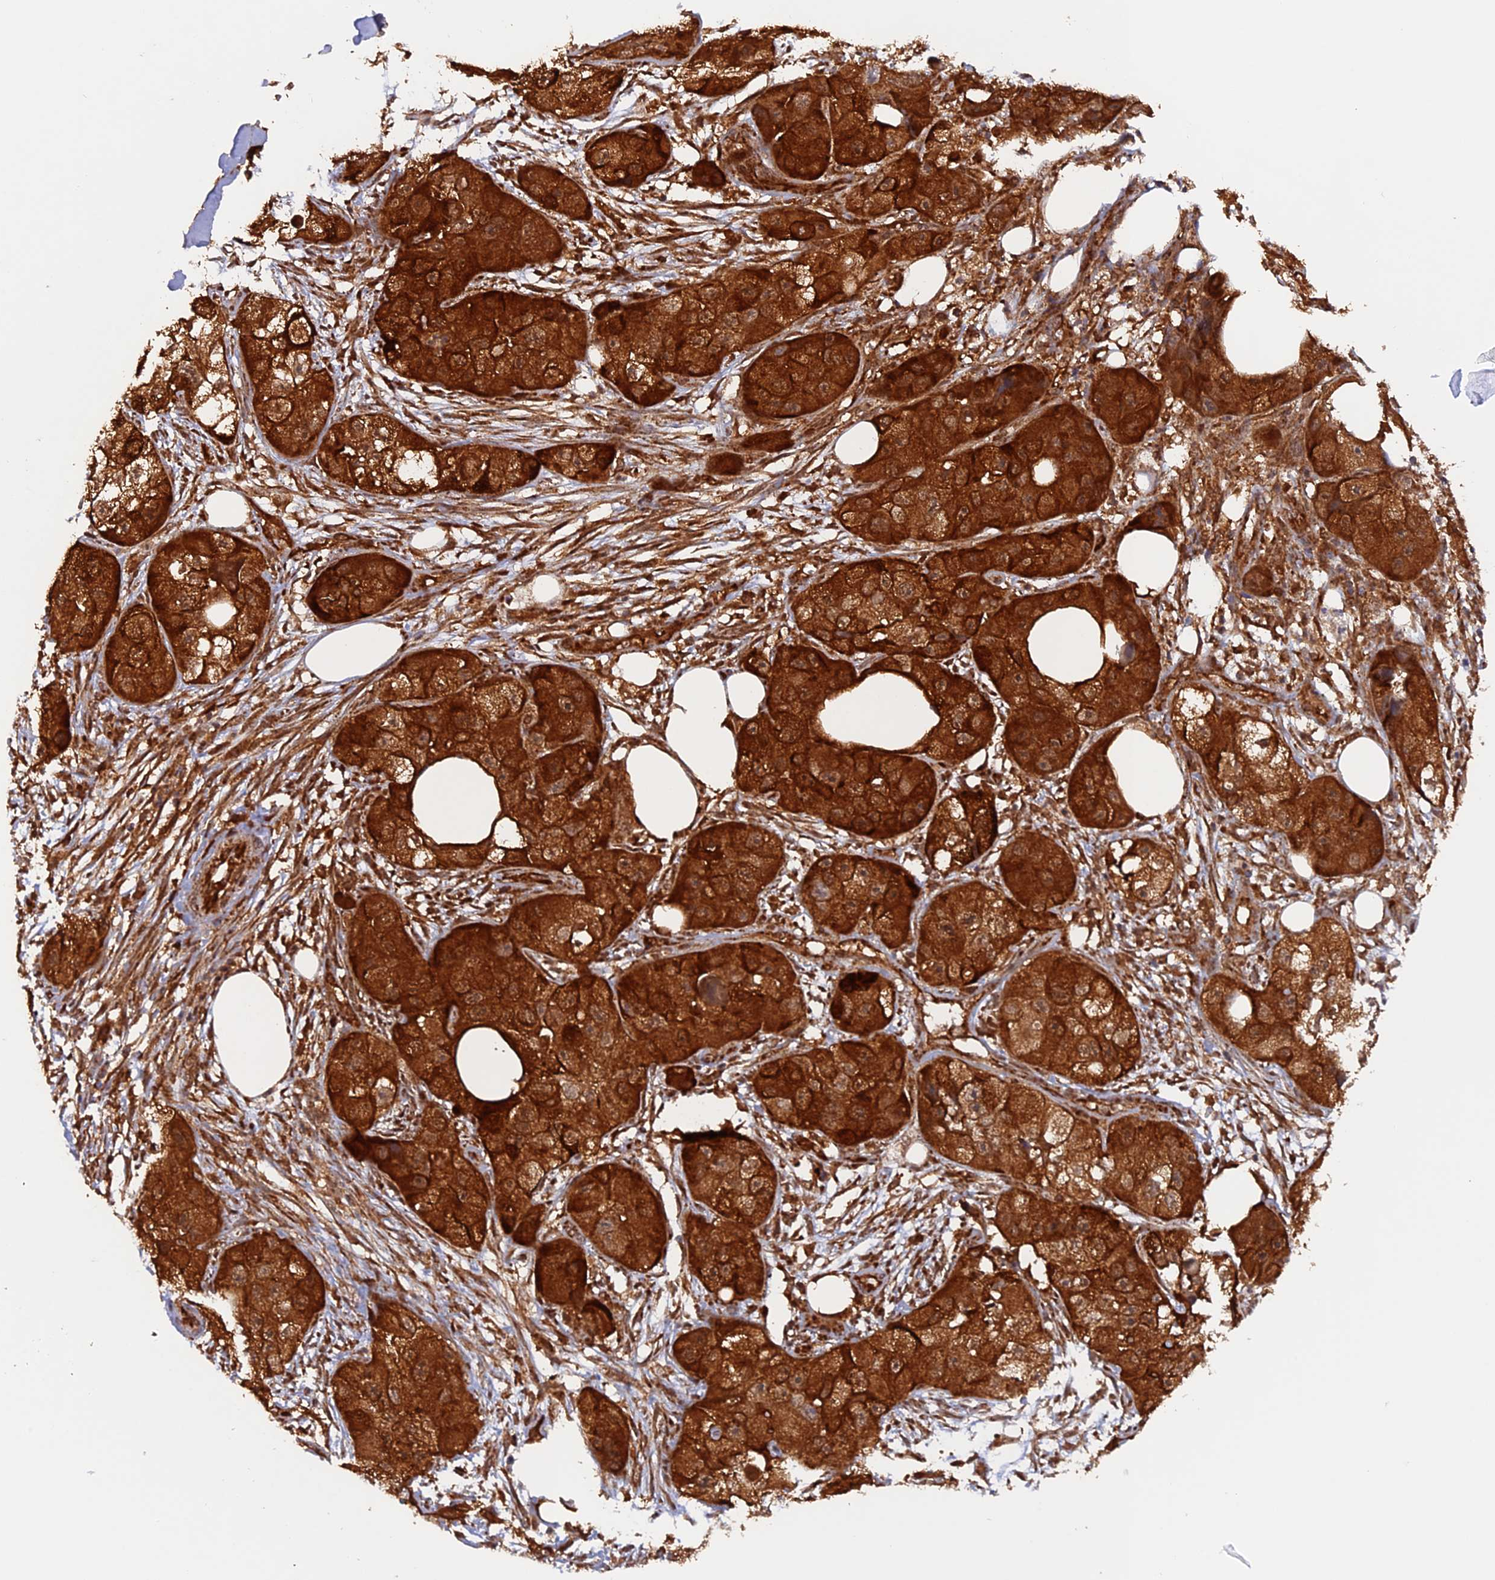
{"staining": {"intensity": "strong", "quantity": ">75%", "location": "cytoplasmic/membranous"}, "tissue": "skin cancer", "cell_type": "Tumor cells", "image_type": "cancer", "snomed": [{"axis": "morphology", "description": "Squamous cell carcinoma, NOS"}, {"axis": "topography", "description": "Skin"}, {"axis": "topography", "description": "Subcutis"}], "caption": "A photomicrograph of human skin cancer (squamous cell carcinoma) stained for a protein shows strong cytoplasmic/membranous brown staining in tumor cells.", "gene": "DTYMK", "patient": {"sex": "male", "age": 73}}